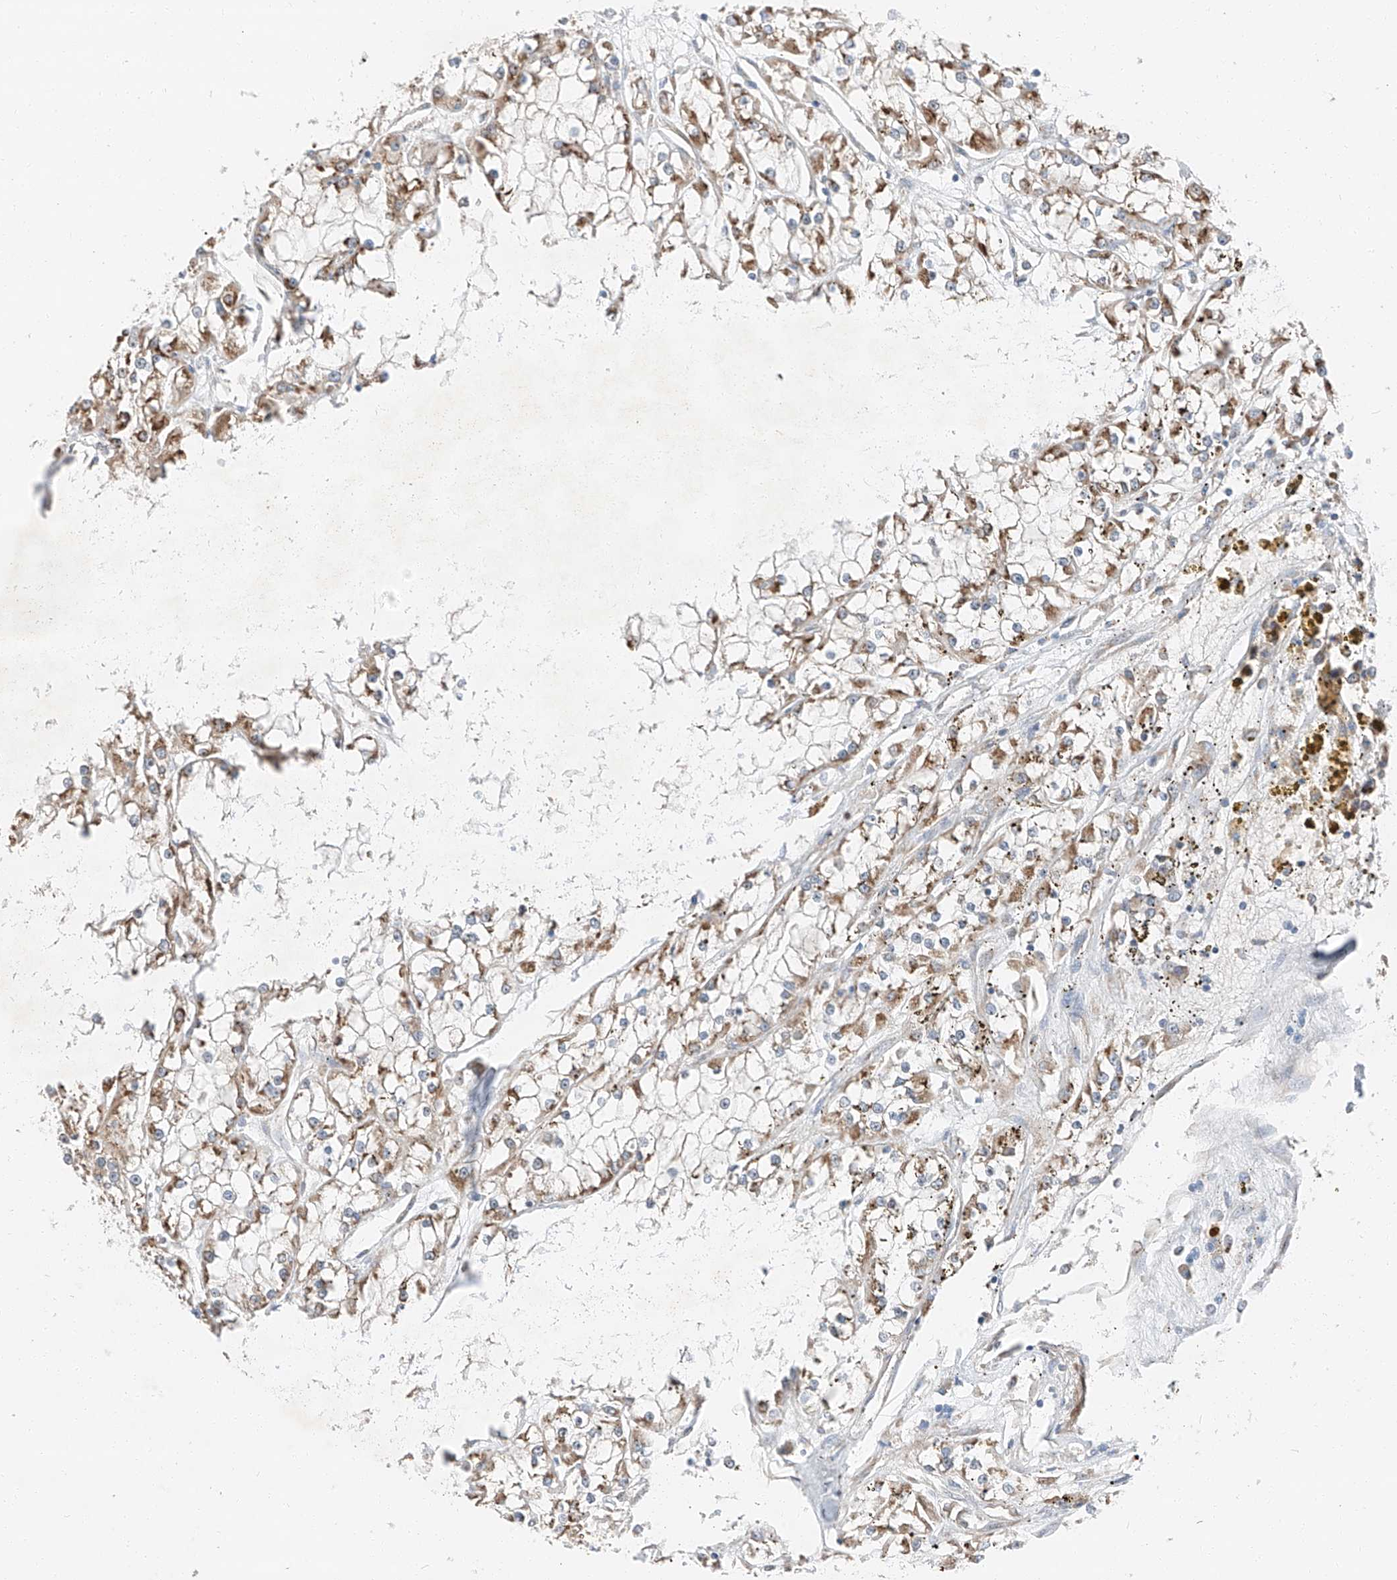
{"staining": {"intensity": "moderate", "quantity": ">75%", "location": "cytoplasmic/membranous"}, "tissue": "renal cancer", "cell_type": "Tumor cells", "image_type": "cancer", "snomed": [{"axis": "morphology", "description": "Adenocarcinoma, NOS"}, {"axis": "topography", "description": "Kidney"}], "caption": "Immunohistochemistry (DAB) staining of human renal adenocarcinoma displays moderate cytoplasmic/membranous protein expression in approximately >75% of tumor cells. Ihc stains the protein of interest in brown and the nuclei are stained blue.", "gene": "ZC3H15", "patient": {"sex": "female", "age": 52}}